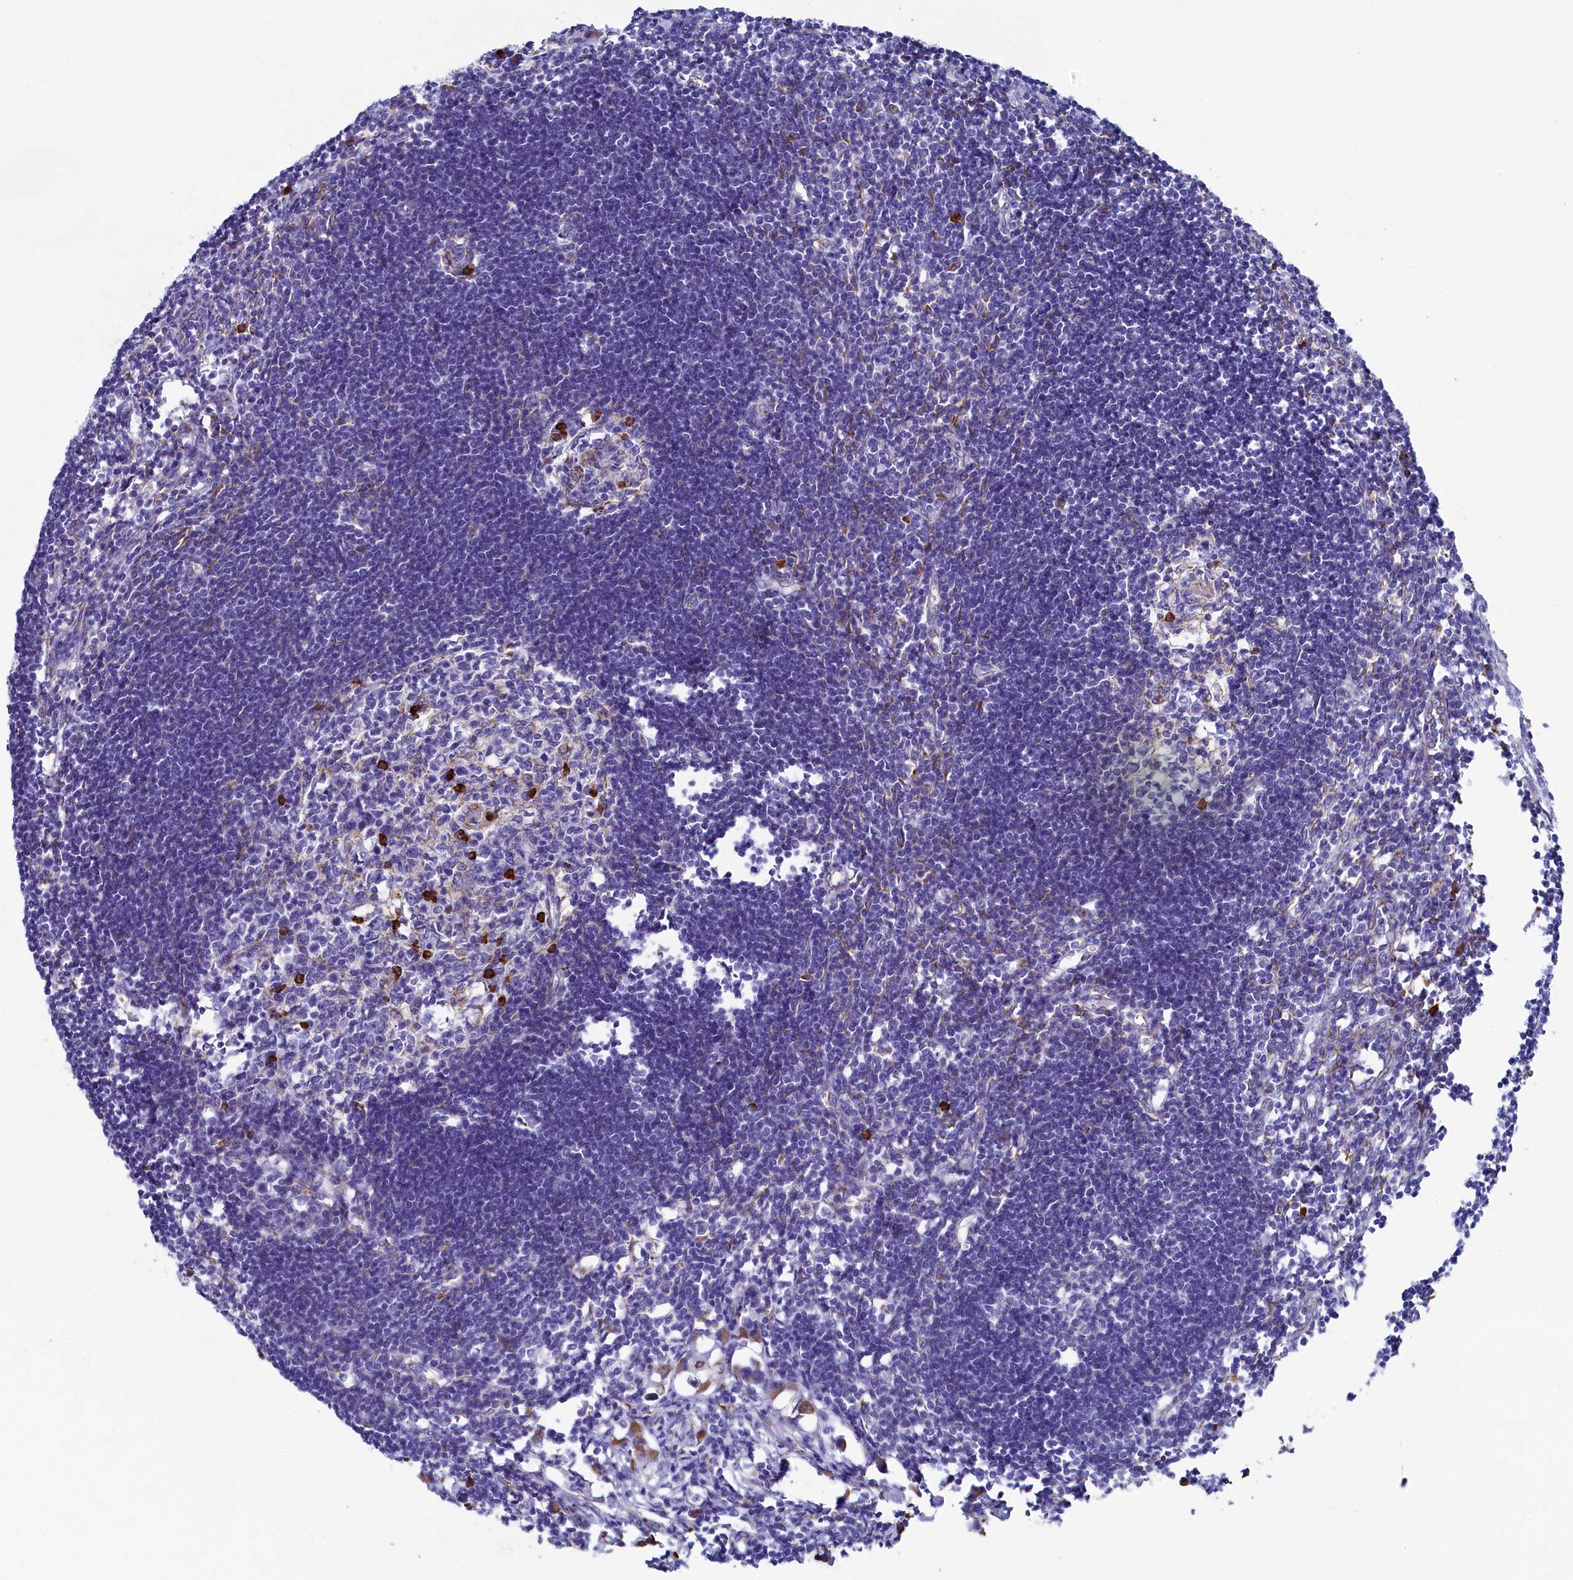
{"staining": {"intensity": "strong", "quantity": "<25%", "location": "cytoplasmic/membranous"}, "tissue": "lymph node", "cell_type": "Germinal center cells", "image_type": "normal", "snomed": [{"axis": "morphology", "description": "Normal tissue, NOS"}, {"axis": "morphology", "description": "Malignant melanoma, Metastatic site"}, {"axis": "topography", "description": "Lymph node"}], "caption": "DAB (3,3'-diaminobenzidine) immunohistochemical staining of benign human lymph node shows strong cytoplasmic/membranous protein staining in approximately <25% of germinal center cells.", "gene": "TMEM18", "patient": {"sex": "male", "age": 41}}